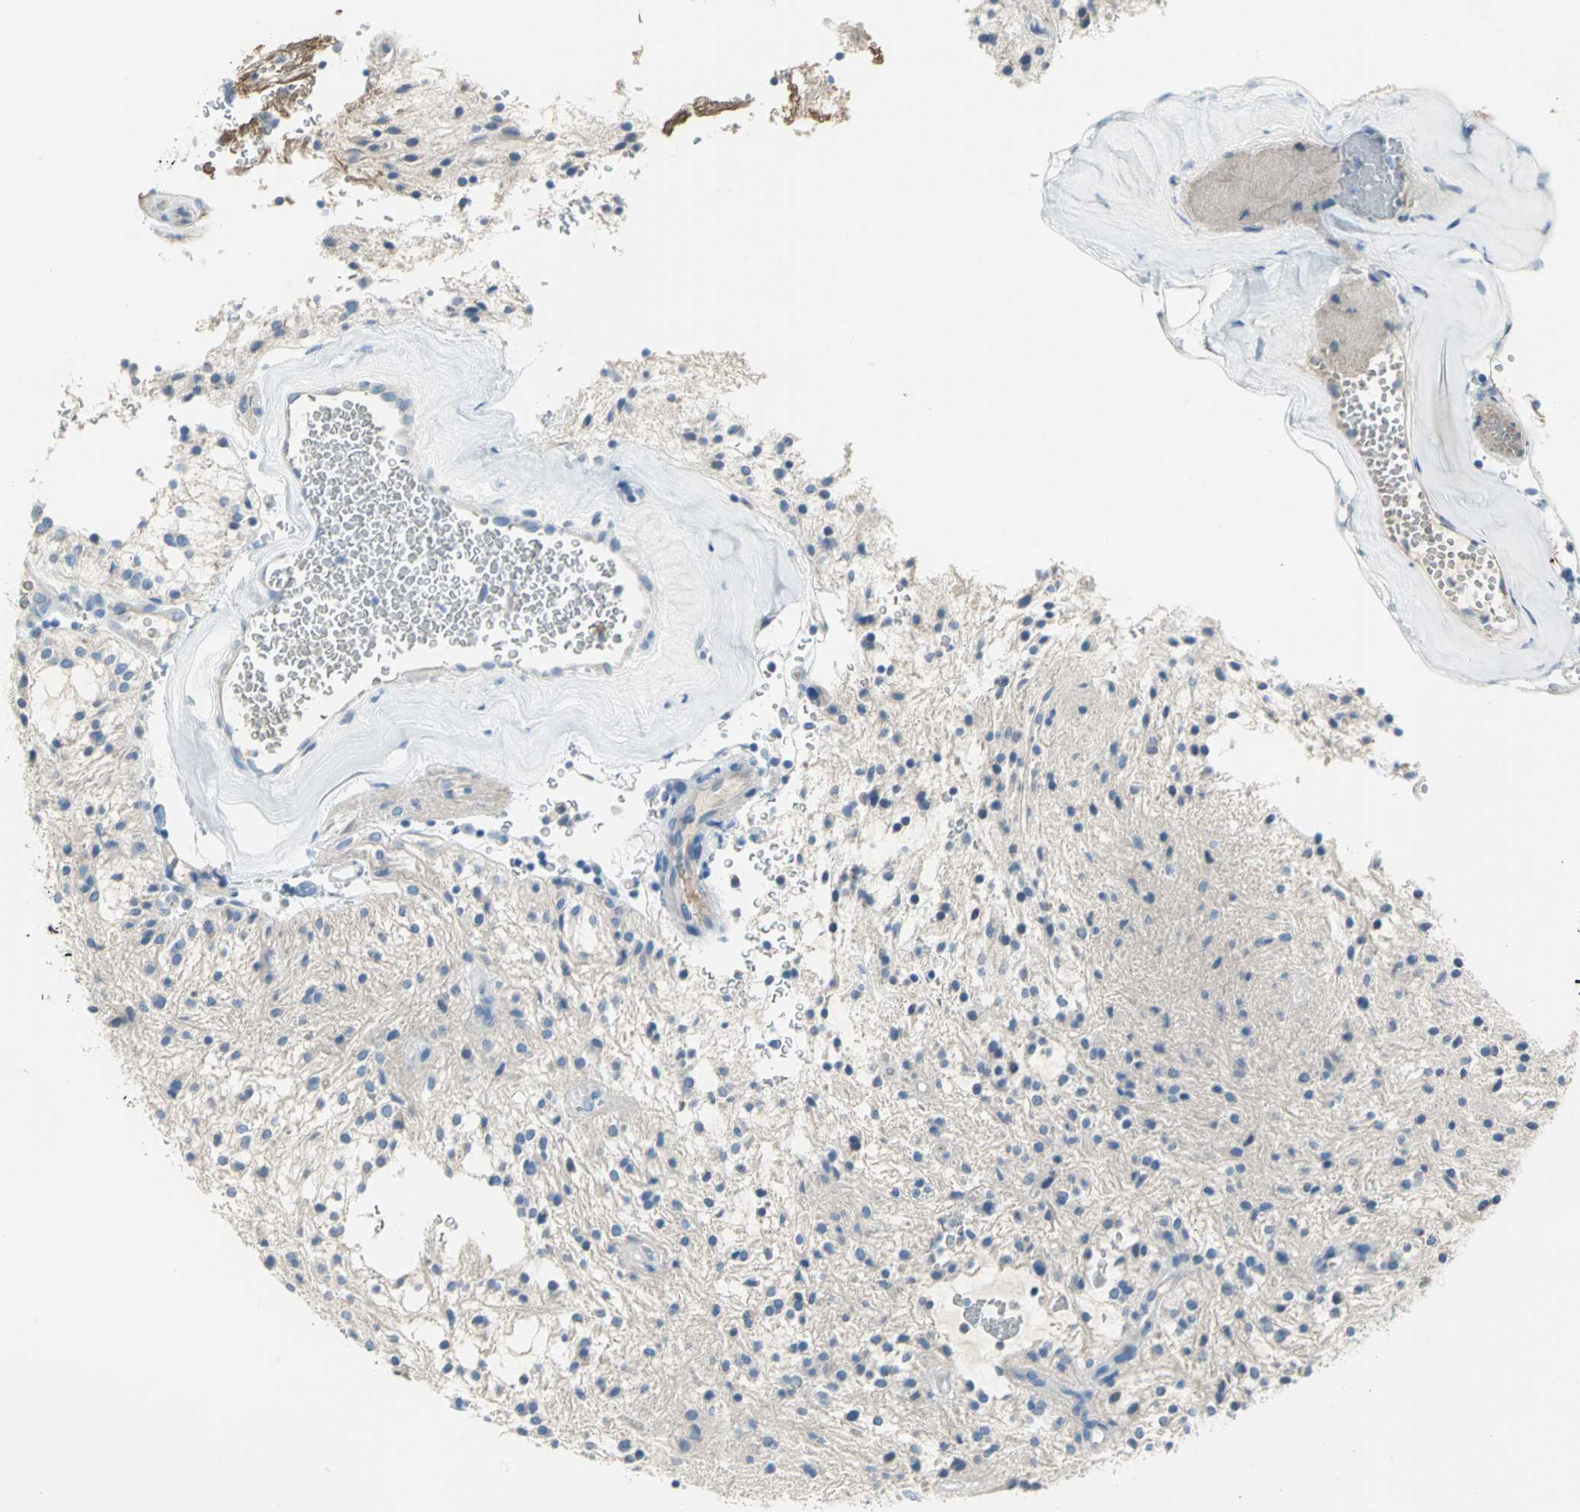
{"staining": {"intensity": "negative", "quantity": "none", "location": "none"}, "tissue": "glioma", "cell_type": "Tumor cells", "image_type": "cancer", "snomed": [{"axis": "morphology", "description": "Glioma, malignant, NOS"}, {"axis": "topography", "description": "Cerebellum"}], "caption": "This is a histopathology image of immunohistochemistry (IHC) staining of glioma, which shows no positivity in tumor cells.", "gene": "ALOX15", "patient": {"sex": "female", "age": 10}}